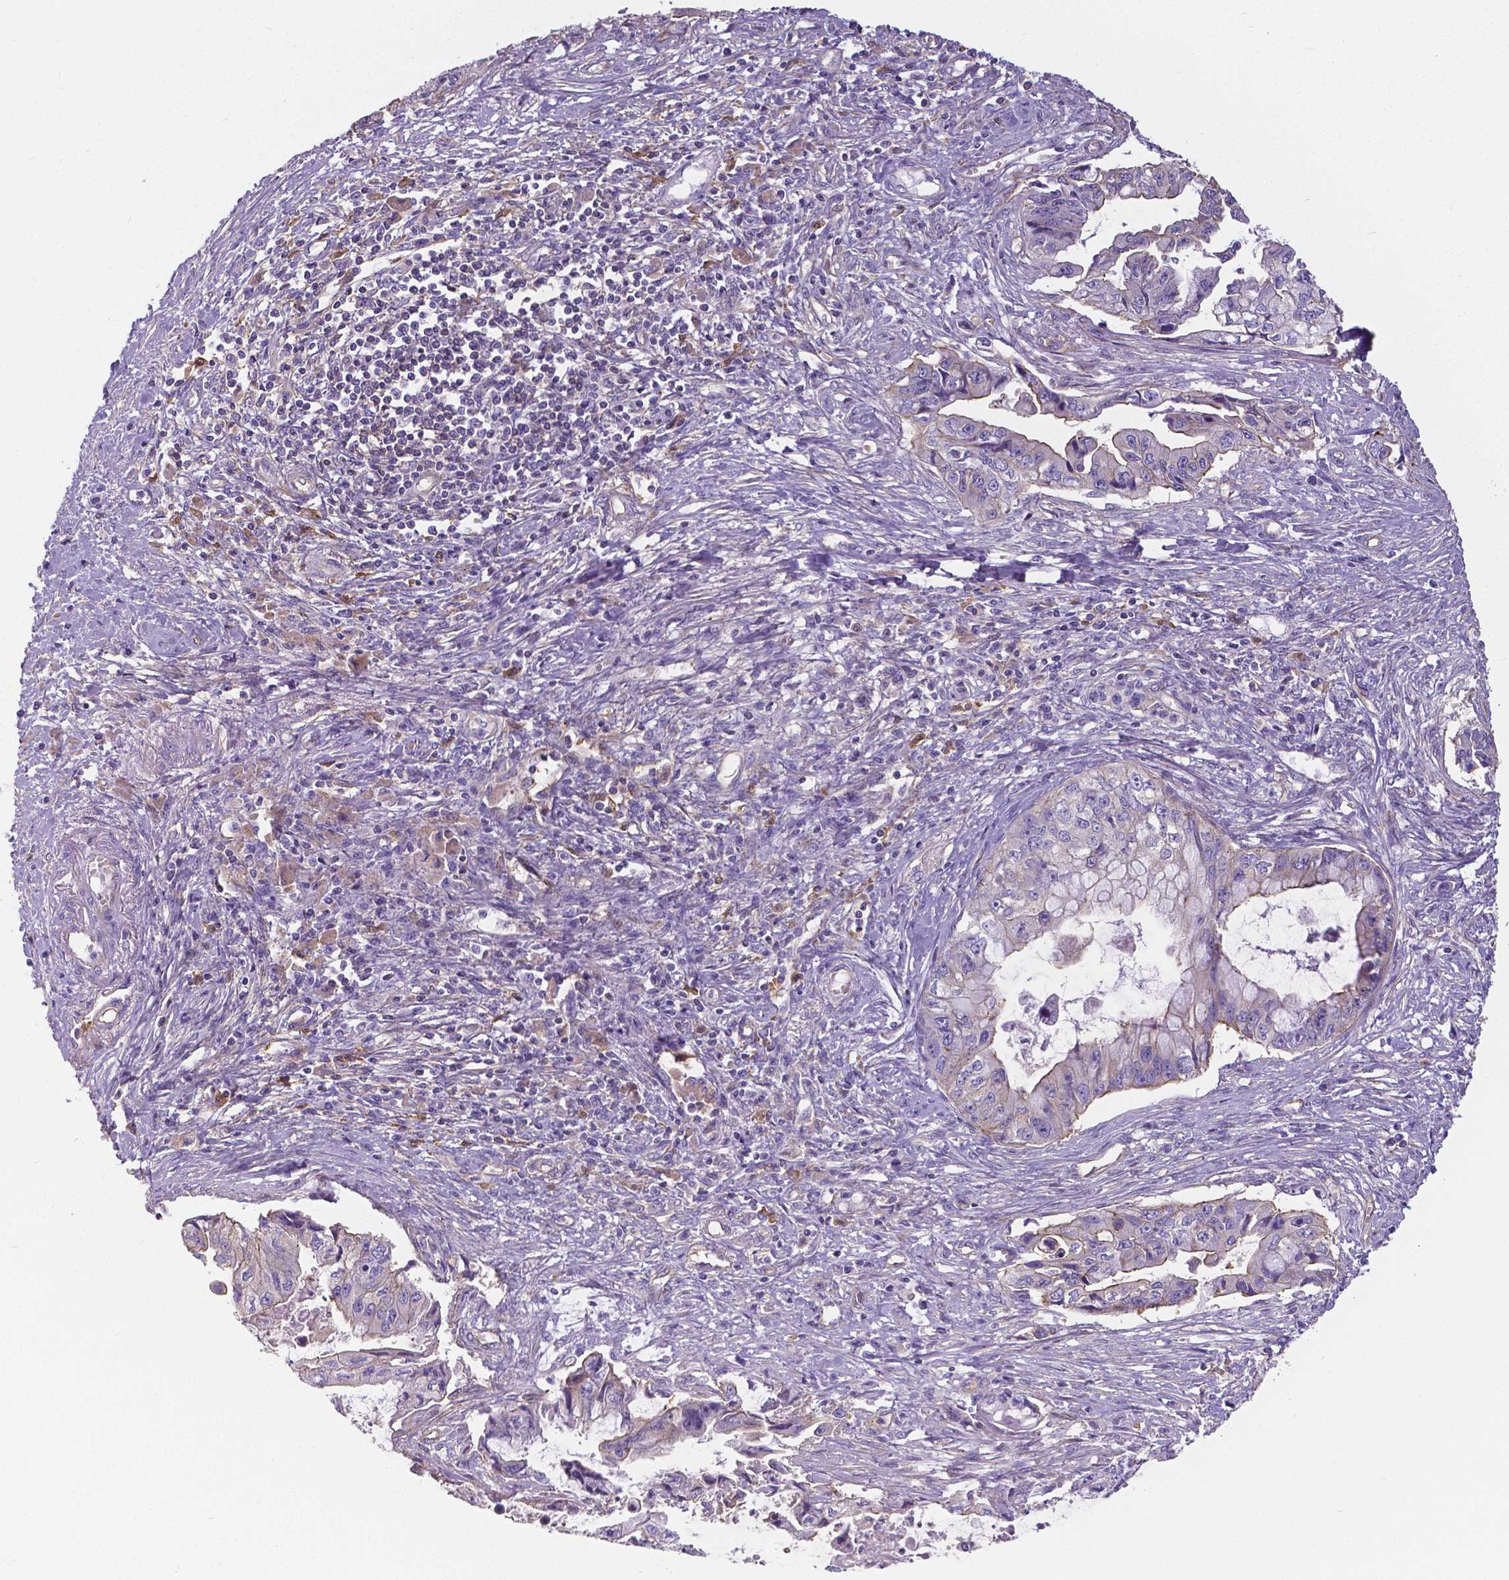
{"staining": {"intensity": "moderate", "quantity": "<25%", "location": "cytoplasmic/membranous"}, "tissue": "pancreatic cancer", "cell_type": "Tumor cells", "image_type": "cancer", "snomed": [{"axis": "morphology", "description": "Adenocarcinoma, NOS"}, {"axis": "topography", "description": "Pancreas"}], "caption": "Immunohistochemical staining of adenocarcinoma (pancreatic) shows moderate cytoplasmic/membranous protein expression in approximately <25% of tumor cells.", "gene": "CRMP1", "patient": {"sex": "male", "age": 66}}